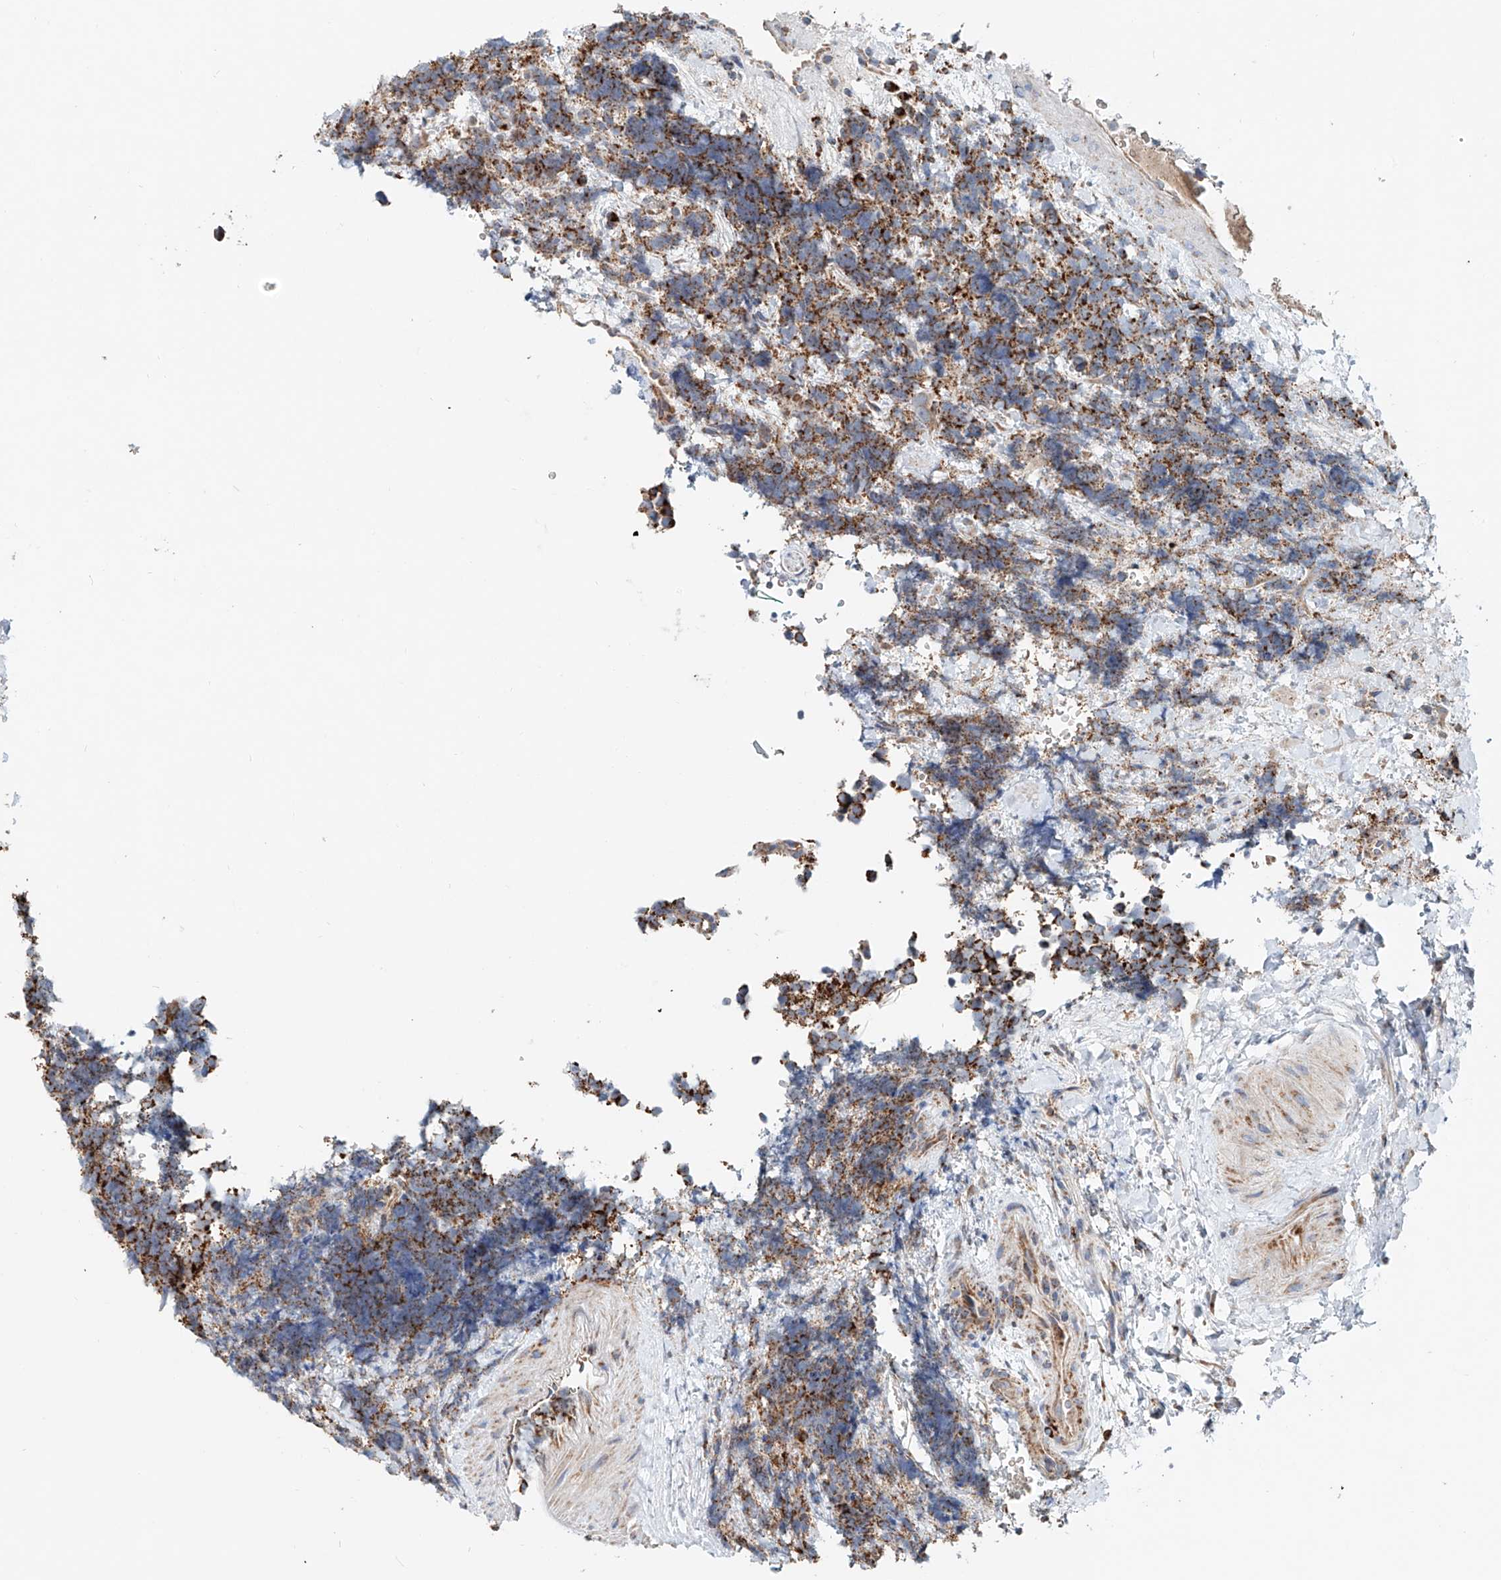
{"staining": {"intensity": "strong", "quantity": ">75%", "location": "cytoplasmic/membranous"}, "tissue": "urothelial cancer", "cell_type": "Tumor cells", "image_type": "cancer", "snomed": [{"axis": "morphology", "description": "Urothelial carcinoma, High grade"}, {"axis": "topography", "description": "Urinary bladder"}], "caption": "There is high levels of strong cytoplasmic/membranous staining in tumor cells of urothelial cancer, as demonstrated by immunohistochemical staining (brown color).", "gene": "CARD10", "patient": {"sex": "female", "age": 82}}